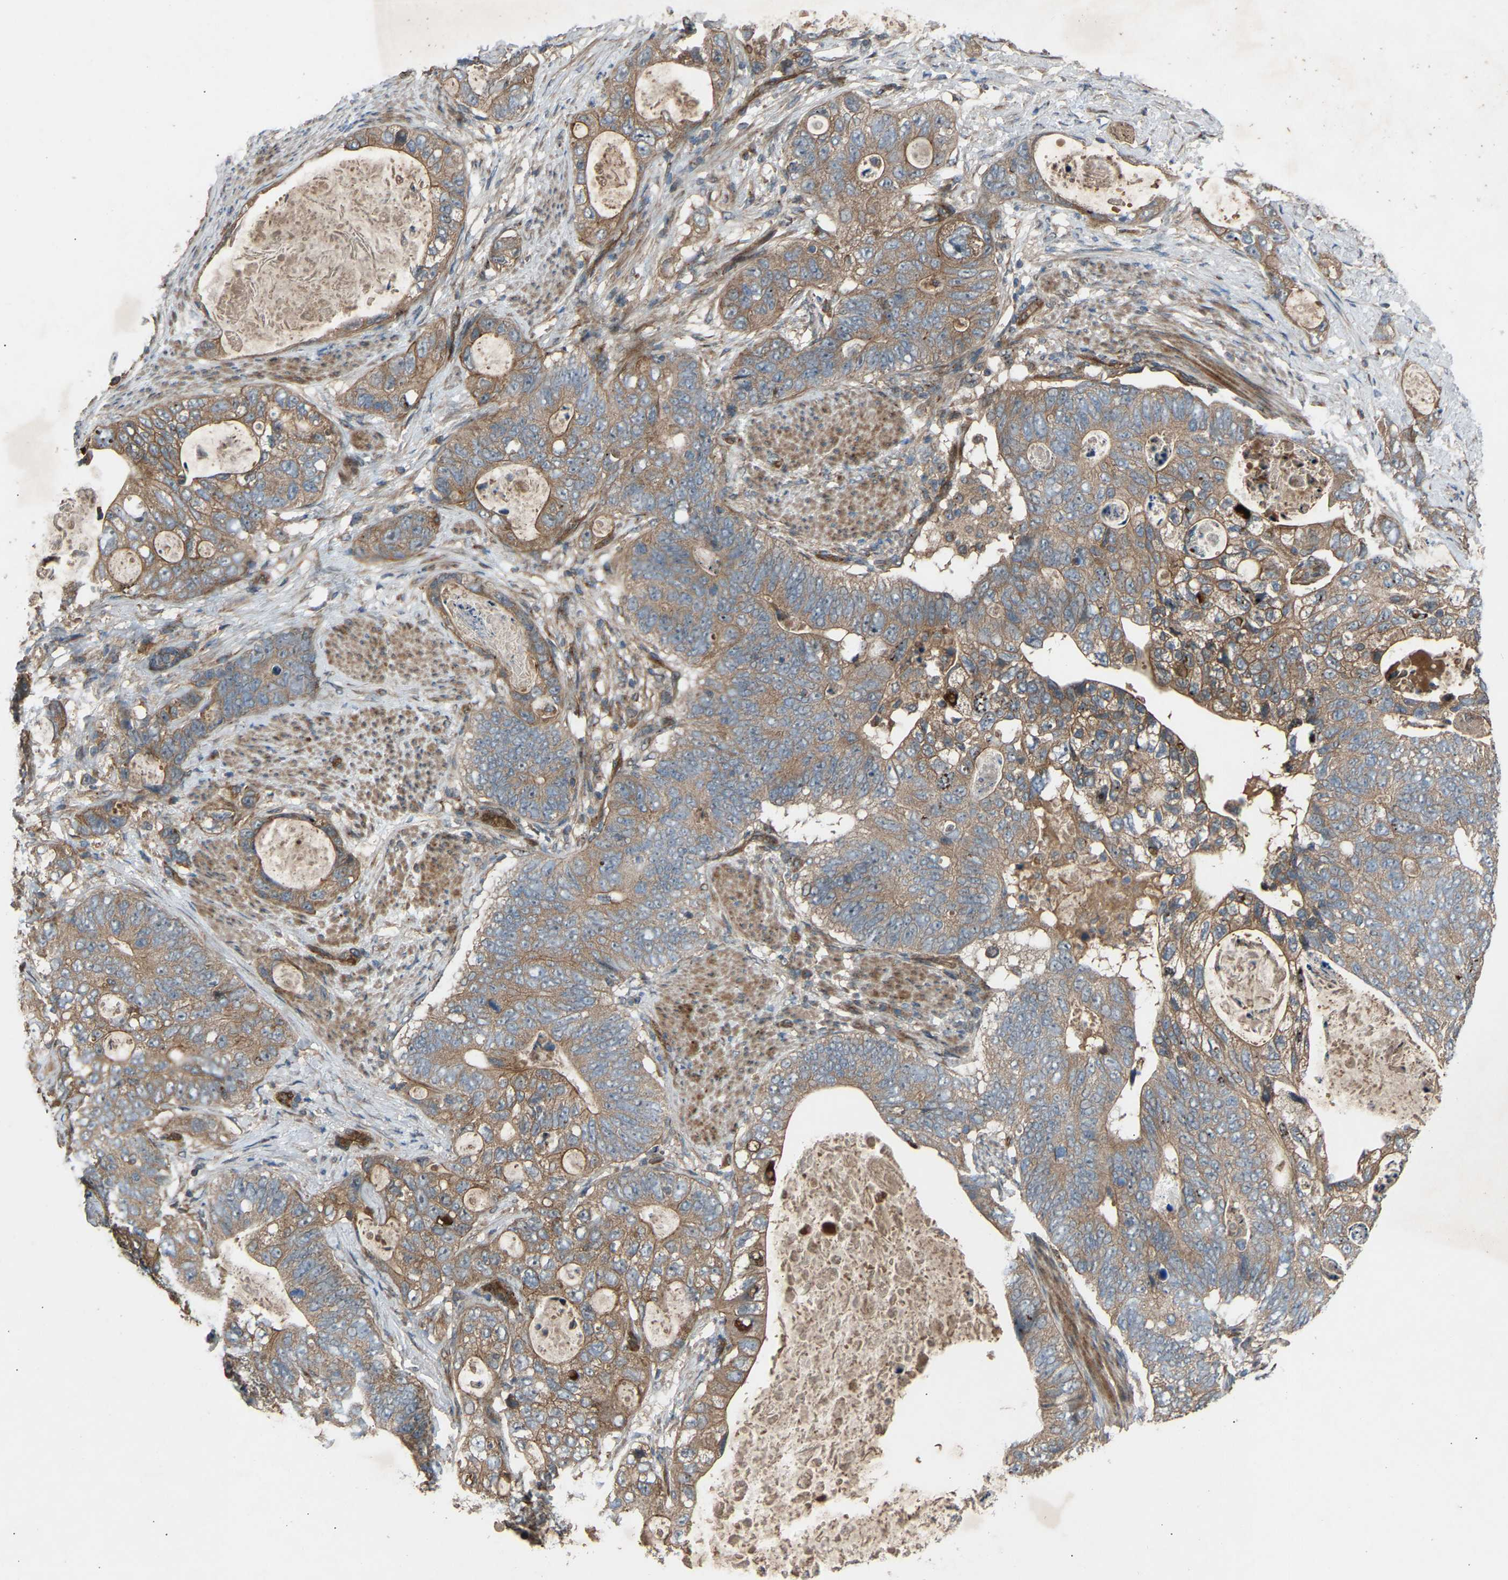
{"staining": {"intensity": "moderate", "quantity": ">75%", "location": "cytoplasmic/membranous"}, "tissue": "stomach cancer", "cell_type": "Tumor cells", "image_type": "cancer", "snomed": [{"axis": "morphology", "description": "Normal tissue, NOS"}, {"axis": "morphology", "description": "Adenocarcinoma, NOS"}, {"axis": "topography", "description": "Stomach"}], "caption": "Protein expression analysis of stomach cancer exhibits moderate cytoplasmic/membranous staining in approximately >75% of tumor cells.", "gene": "GAS2L1", "patient": {"sex": "female", "age": 89}}